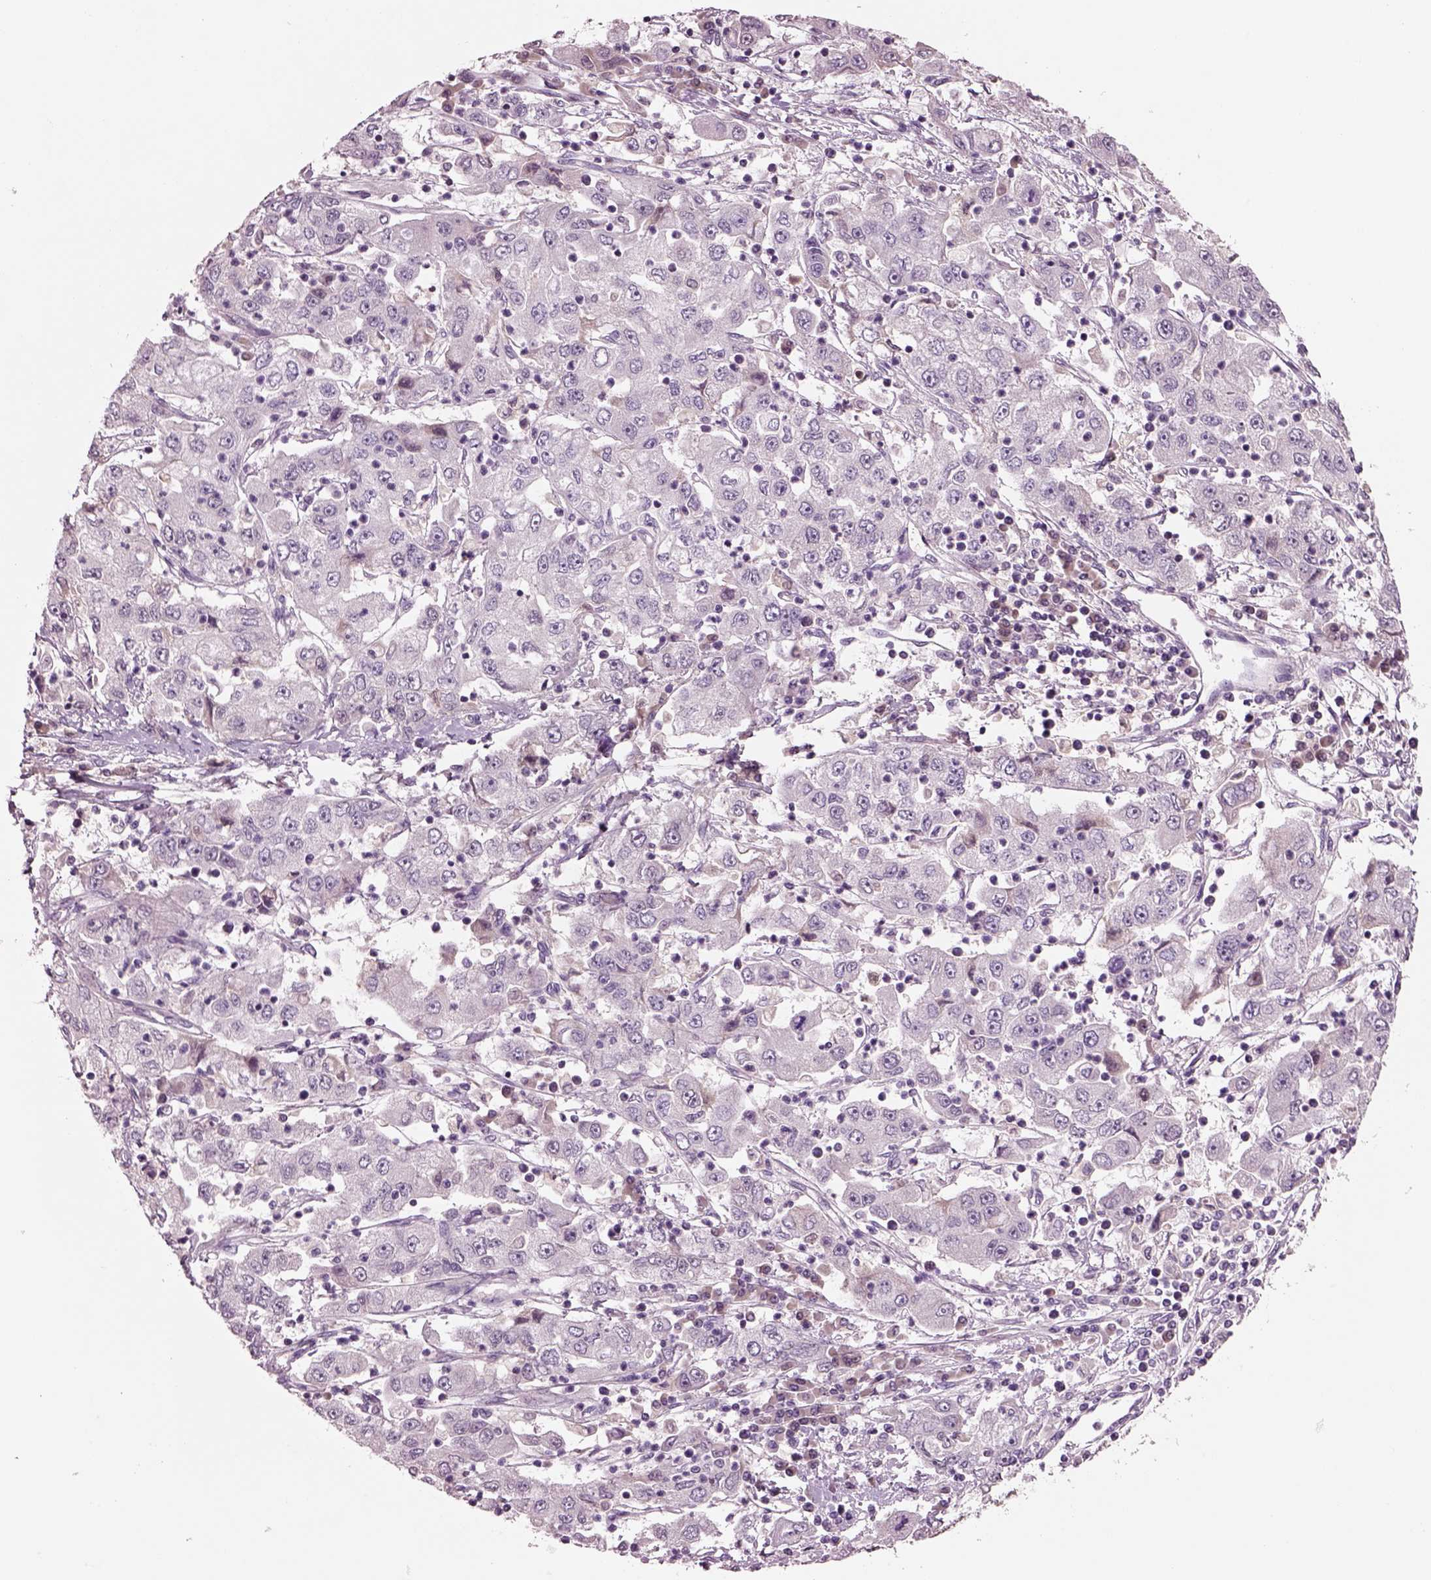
{"staining": {"intensity": "negative", "quantity": "none", "location": "none"}, "tissue": "cervical cancer", "cell_type": "Tumor cells", "image_type": "cancer", "snomed": [{"axis": "morphology", "description": "Squamous cell carcinoma, NOS"}, {"axis": "topography", "description": "Cervix"}], "caption": "There is no significant expression in tumor cells of squamous cell carcinoma (cervical).", "gene": "SEPHS1", "patient": {"sex": "female", "age": 36}}